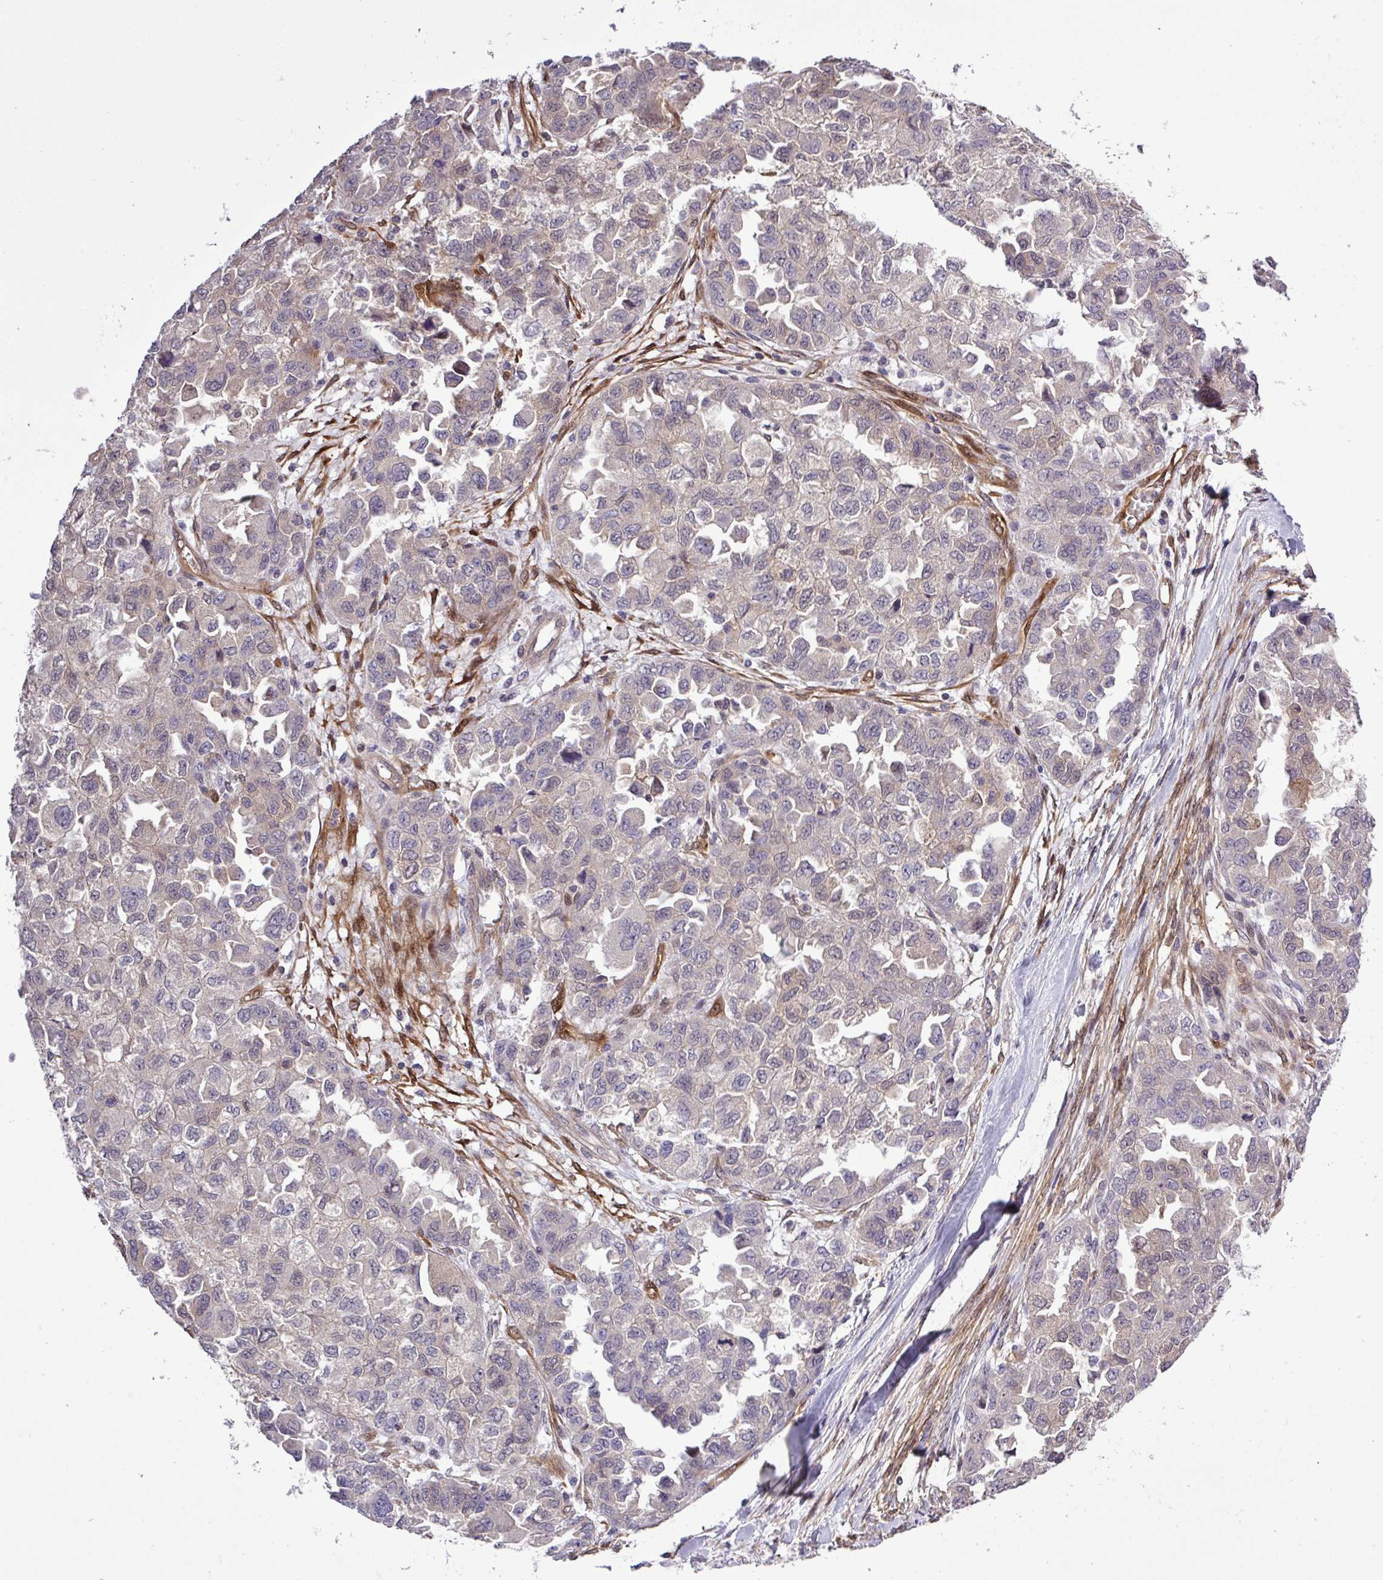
{"staining": {"intensity": "negative", "quantity": "none", "location": "none"}, "tissue": "ovarian cancer", "cell_type": "Tumor cells", "image_type": "cancer", "snomed": [{"axis": "morphology", "description": "Cystadenocarcinoma, serous, NOS"}, {"axis": "topography", "description": "Ovary"}], "caption": "Immunohistochemical staining of human ovarian cancer exhibits no significant staining in tumor cells.", "gene": "CARHSP1", "patient": {"sex": "female", "age": 84}}